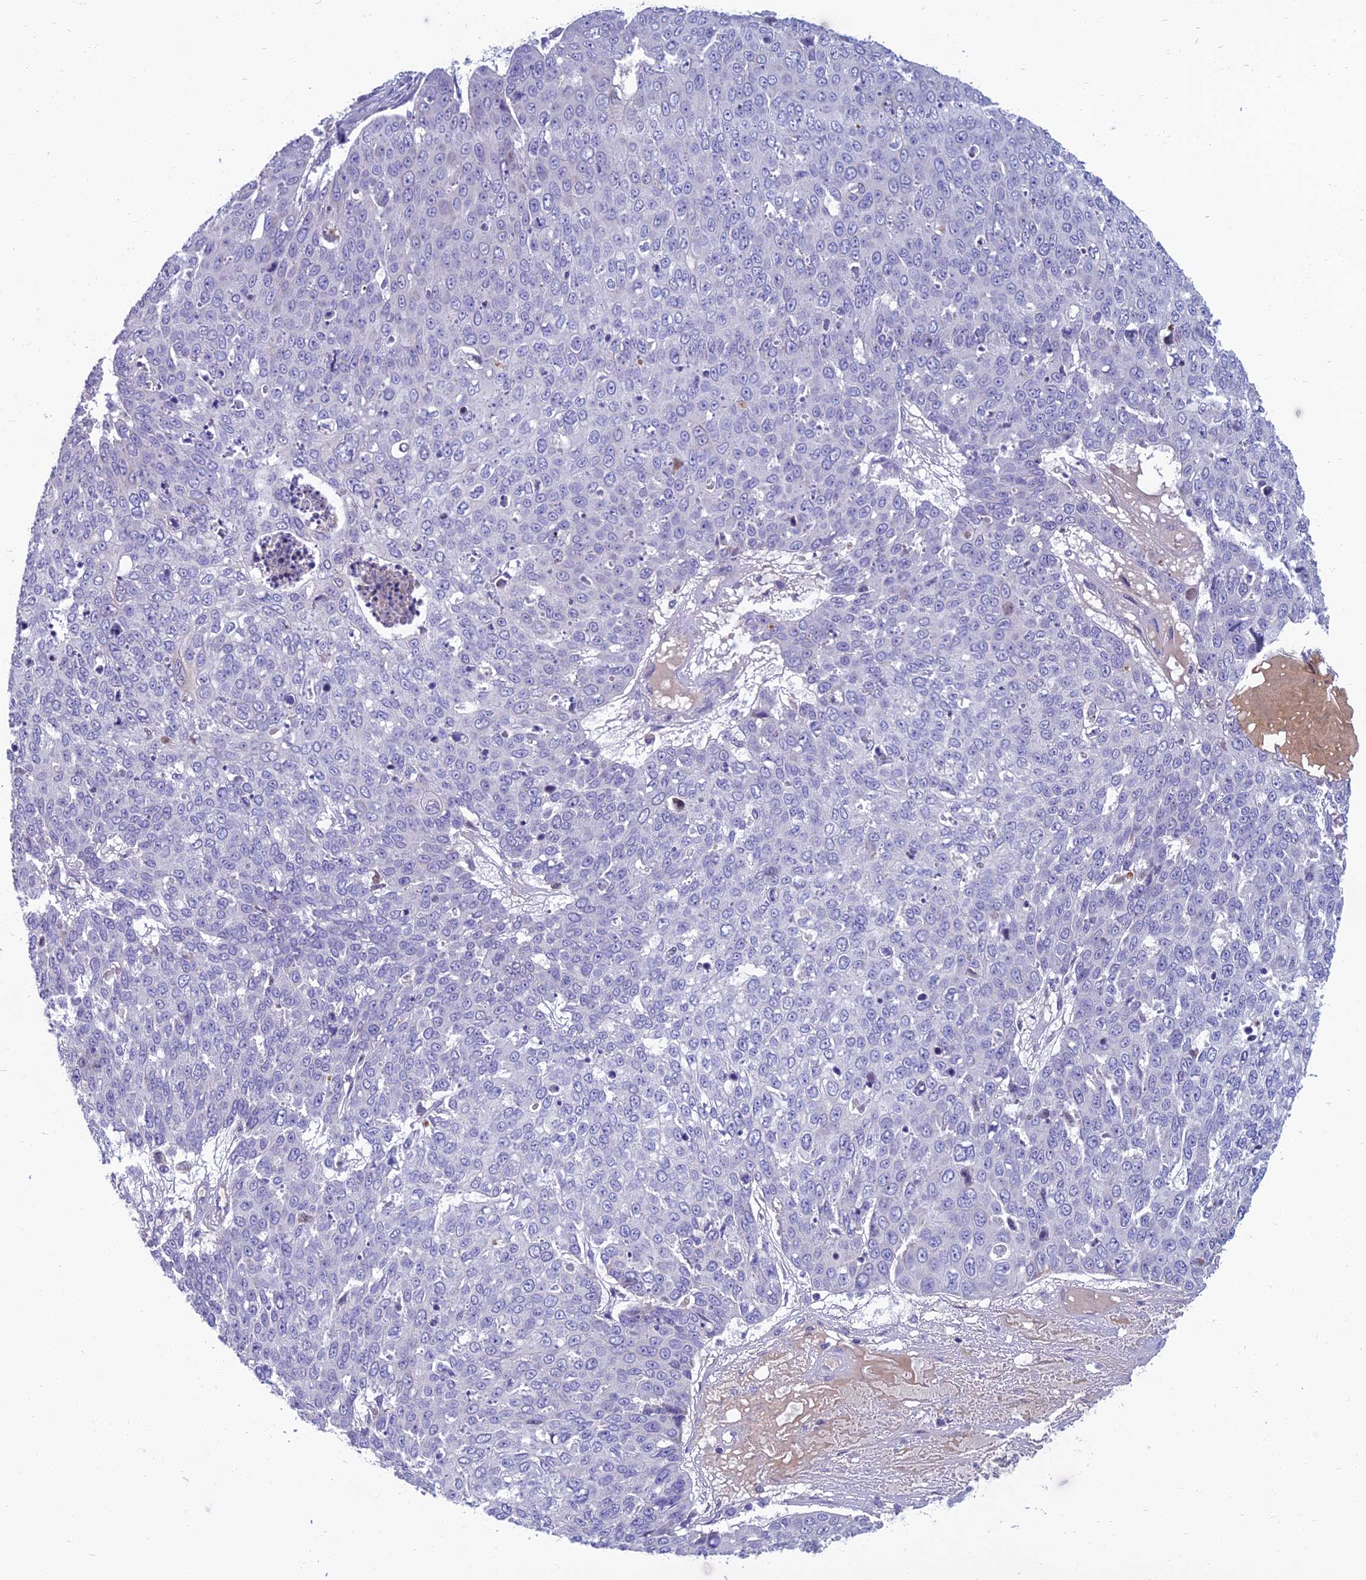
{"staining": {"intensity": "negative", "quantity": "none", "location": "none"}, "tissue": "skin cancer", "cell_type": "Tumor cells", "image_type": "cancer", "snomed": [{"axis": "morphology", "description": "Squamous cell carcinoma, NOS"}, {"axis": "topography", "description": "Skin"}], "caption": "Immunohistochemical staining of skin cancer (squamous cell carcinoma) demonstrates no significant positivity in tumor cells.", "gene": "SPTLC3", "patient": {"sex": "male", "age": 71}}